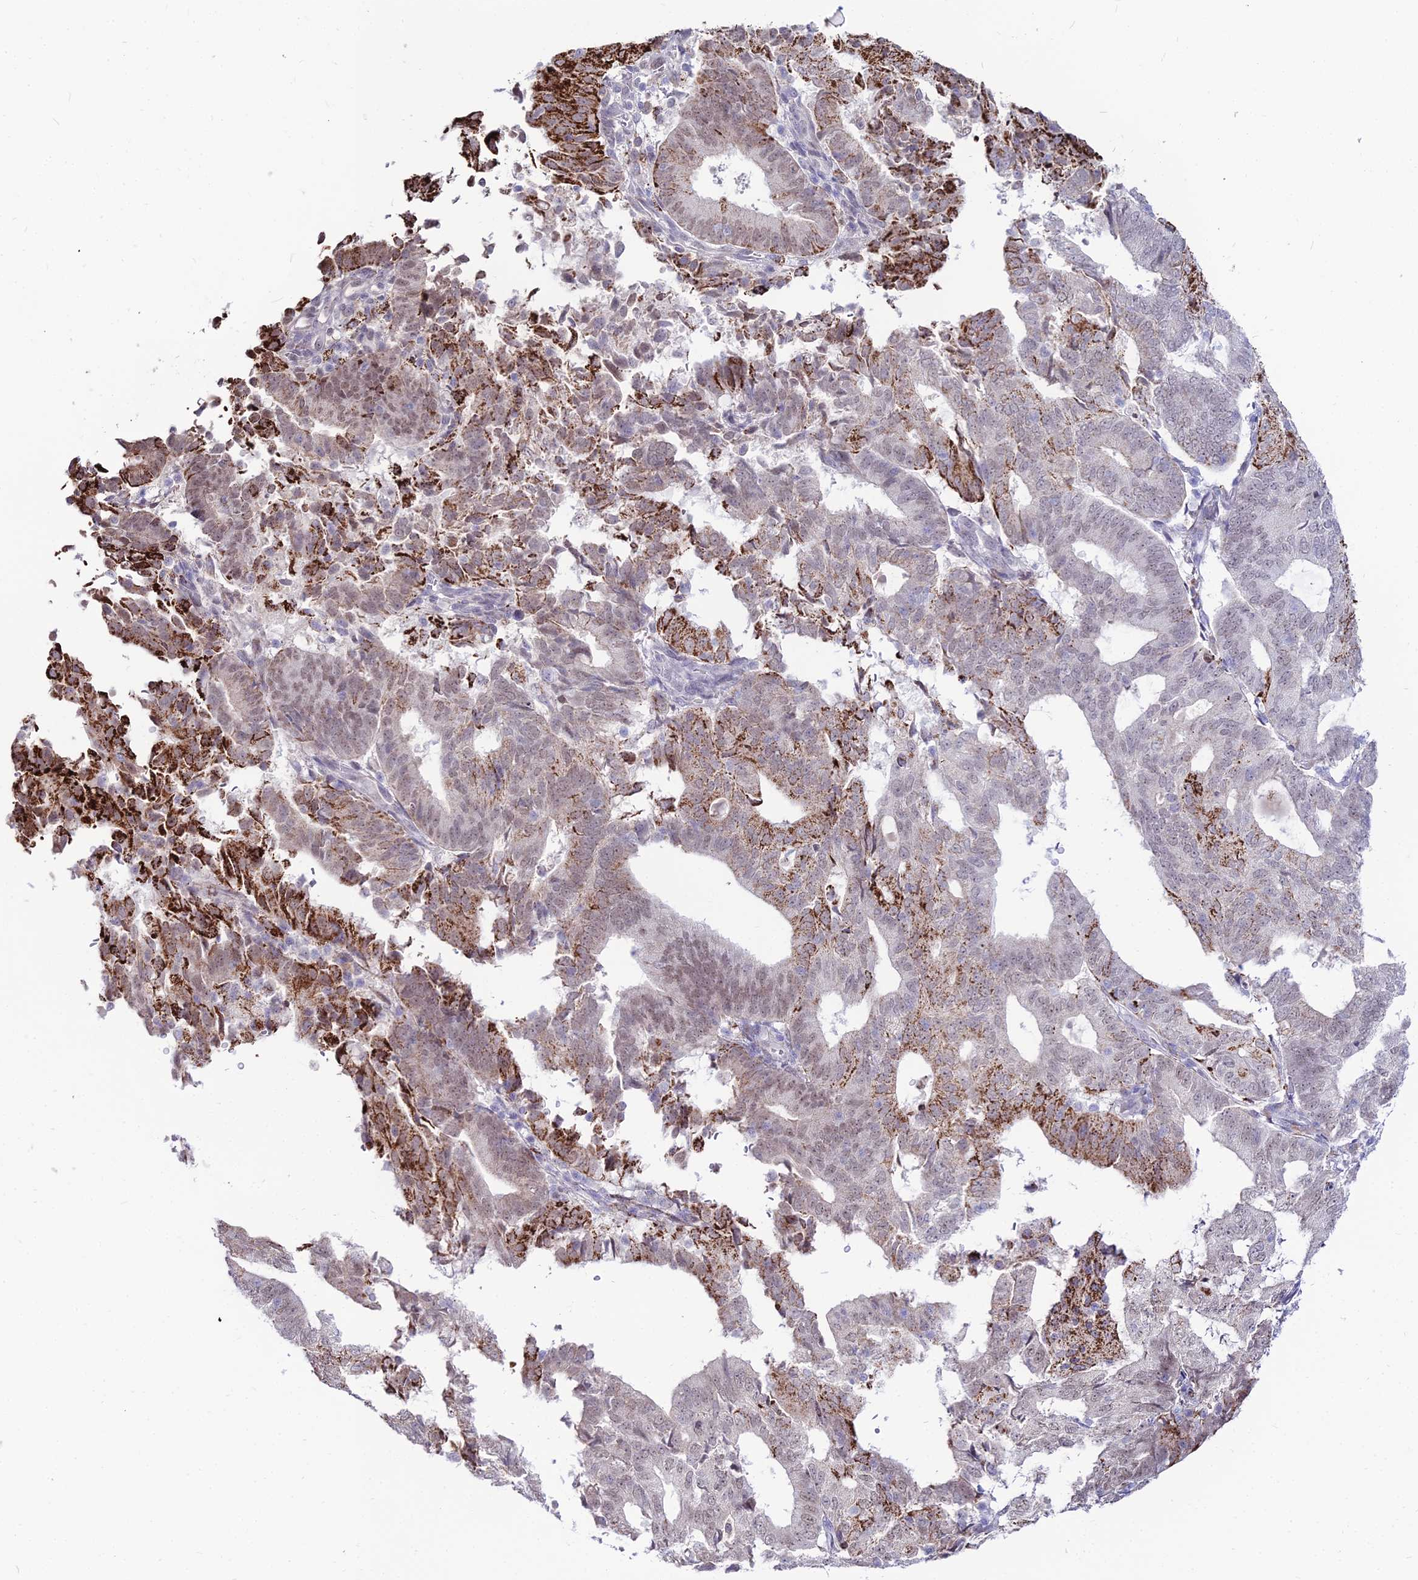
{"staining": {"intensity": "strong", "quantity": "25%-75%", "location": "cytoplasmic/membranous,nuclear"}, "tissue": "endometrial cancer", "cell_type": "Tumor cells", "image_type": "cancer", "snomed": [{"axis": "morphology", "description": "Adenocarcinoma, NOS"}, {"axis": "topography", "description": "Endometrium"}], "caption": "The photomicrograph demonstrates a brown stain indicating the presence of a protein in the cytoplasmic/membranous and nuclear of tumor cells in adenocarcinoma (endometrial).", "gene": "C6orf163", "patient": {"sex": "female", "age": 70}}